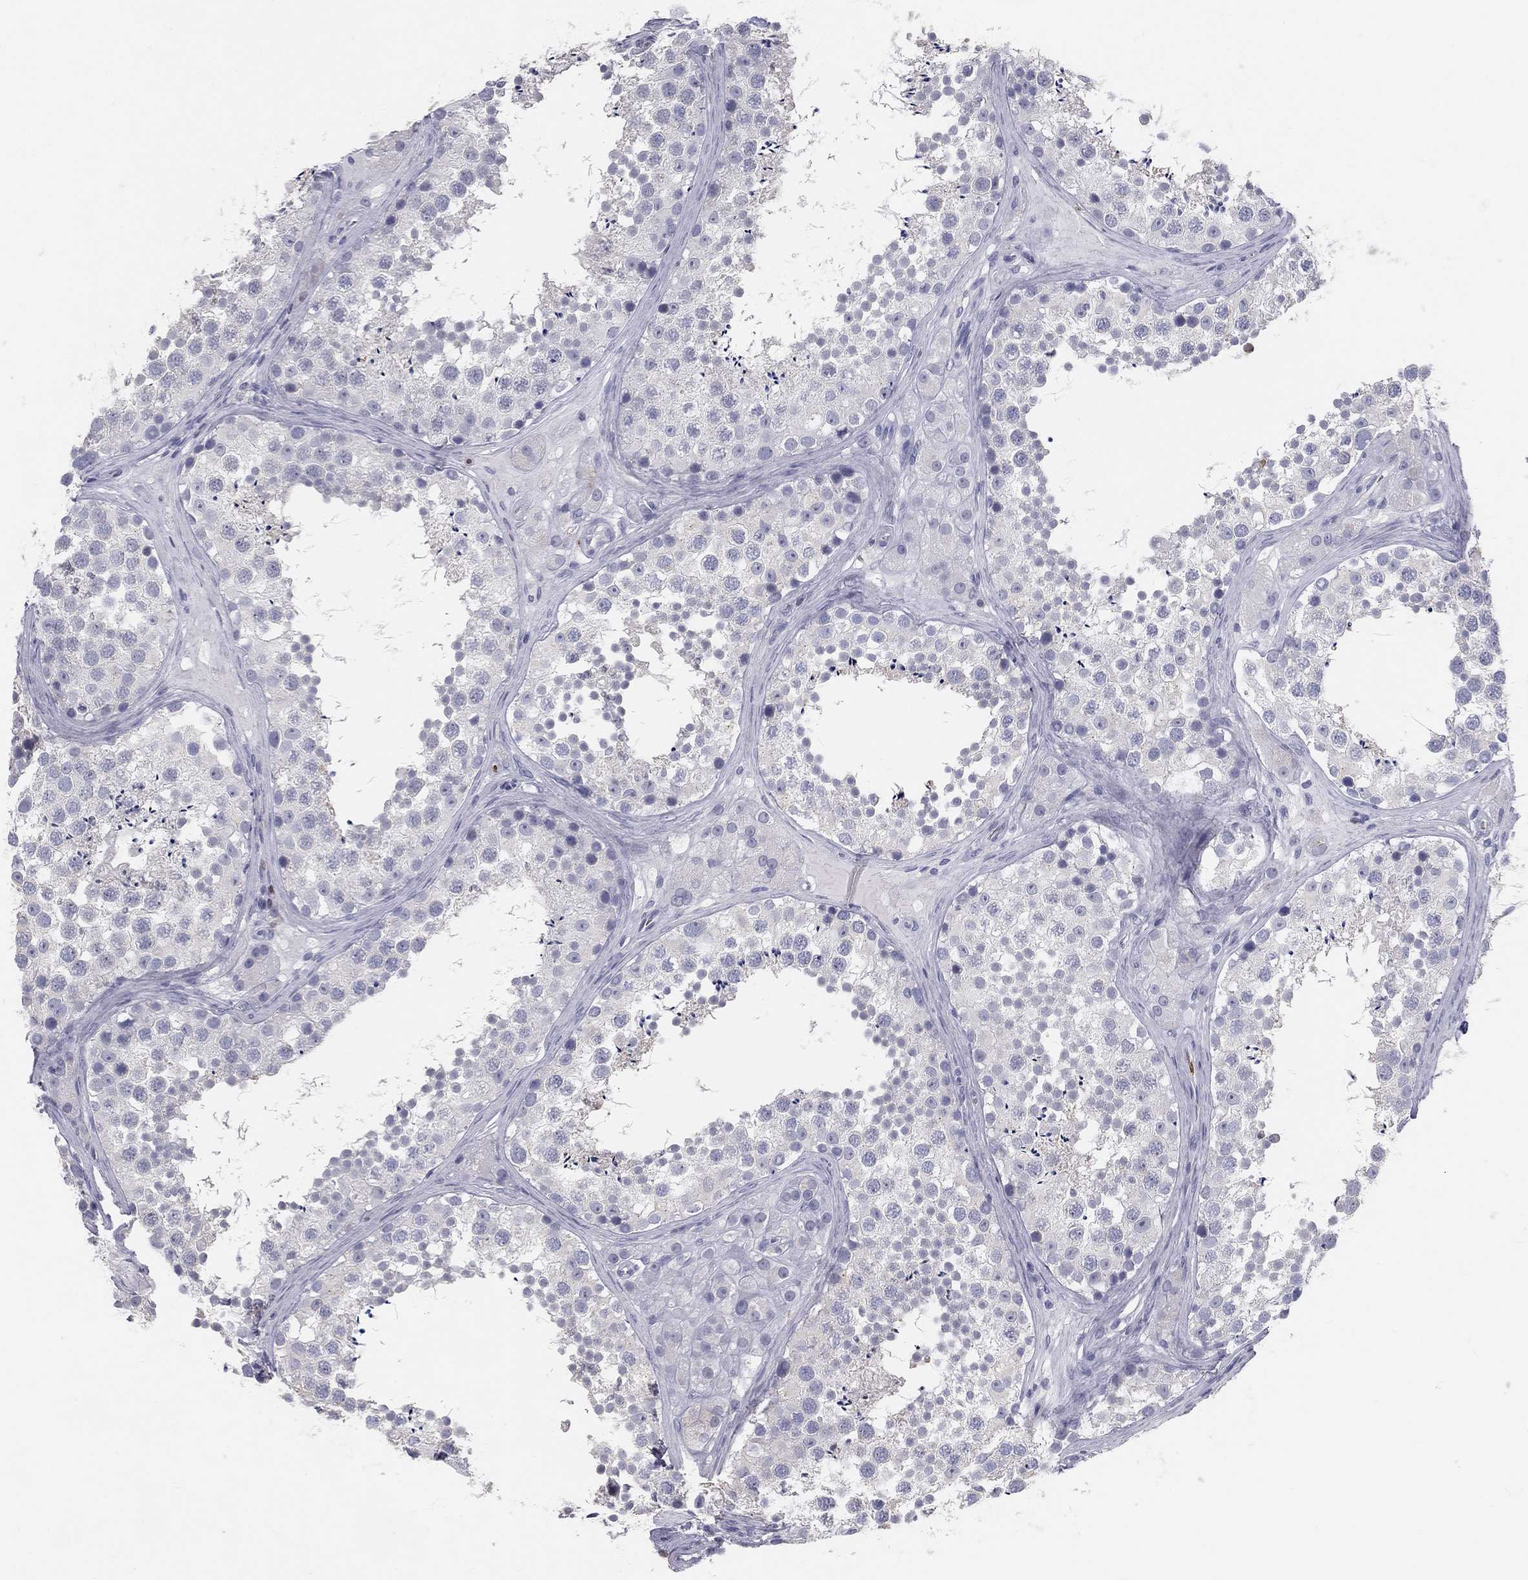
{"staining": {"intensity": "negative", "quantity": "none", "location": "none"}, "tissue": "testis", "cell_type": "Cells in seminiferous ducts", "image_type": "normal", "snomed": [{"axis": "morphology", "description": "Normal tissue, NOS"}, {"axis": "topography", "description": "Testis"}], "caption": "Testis stained for a protein using IHC displays no expression cells in seminiferous ducts.", "gene": "CTSW", "patient": {"sex": "male", "age": 41}}